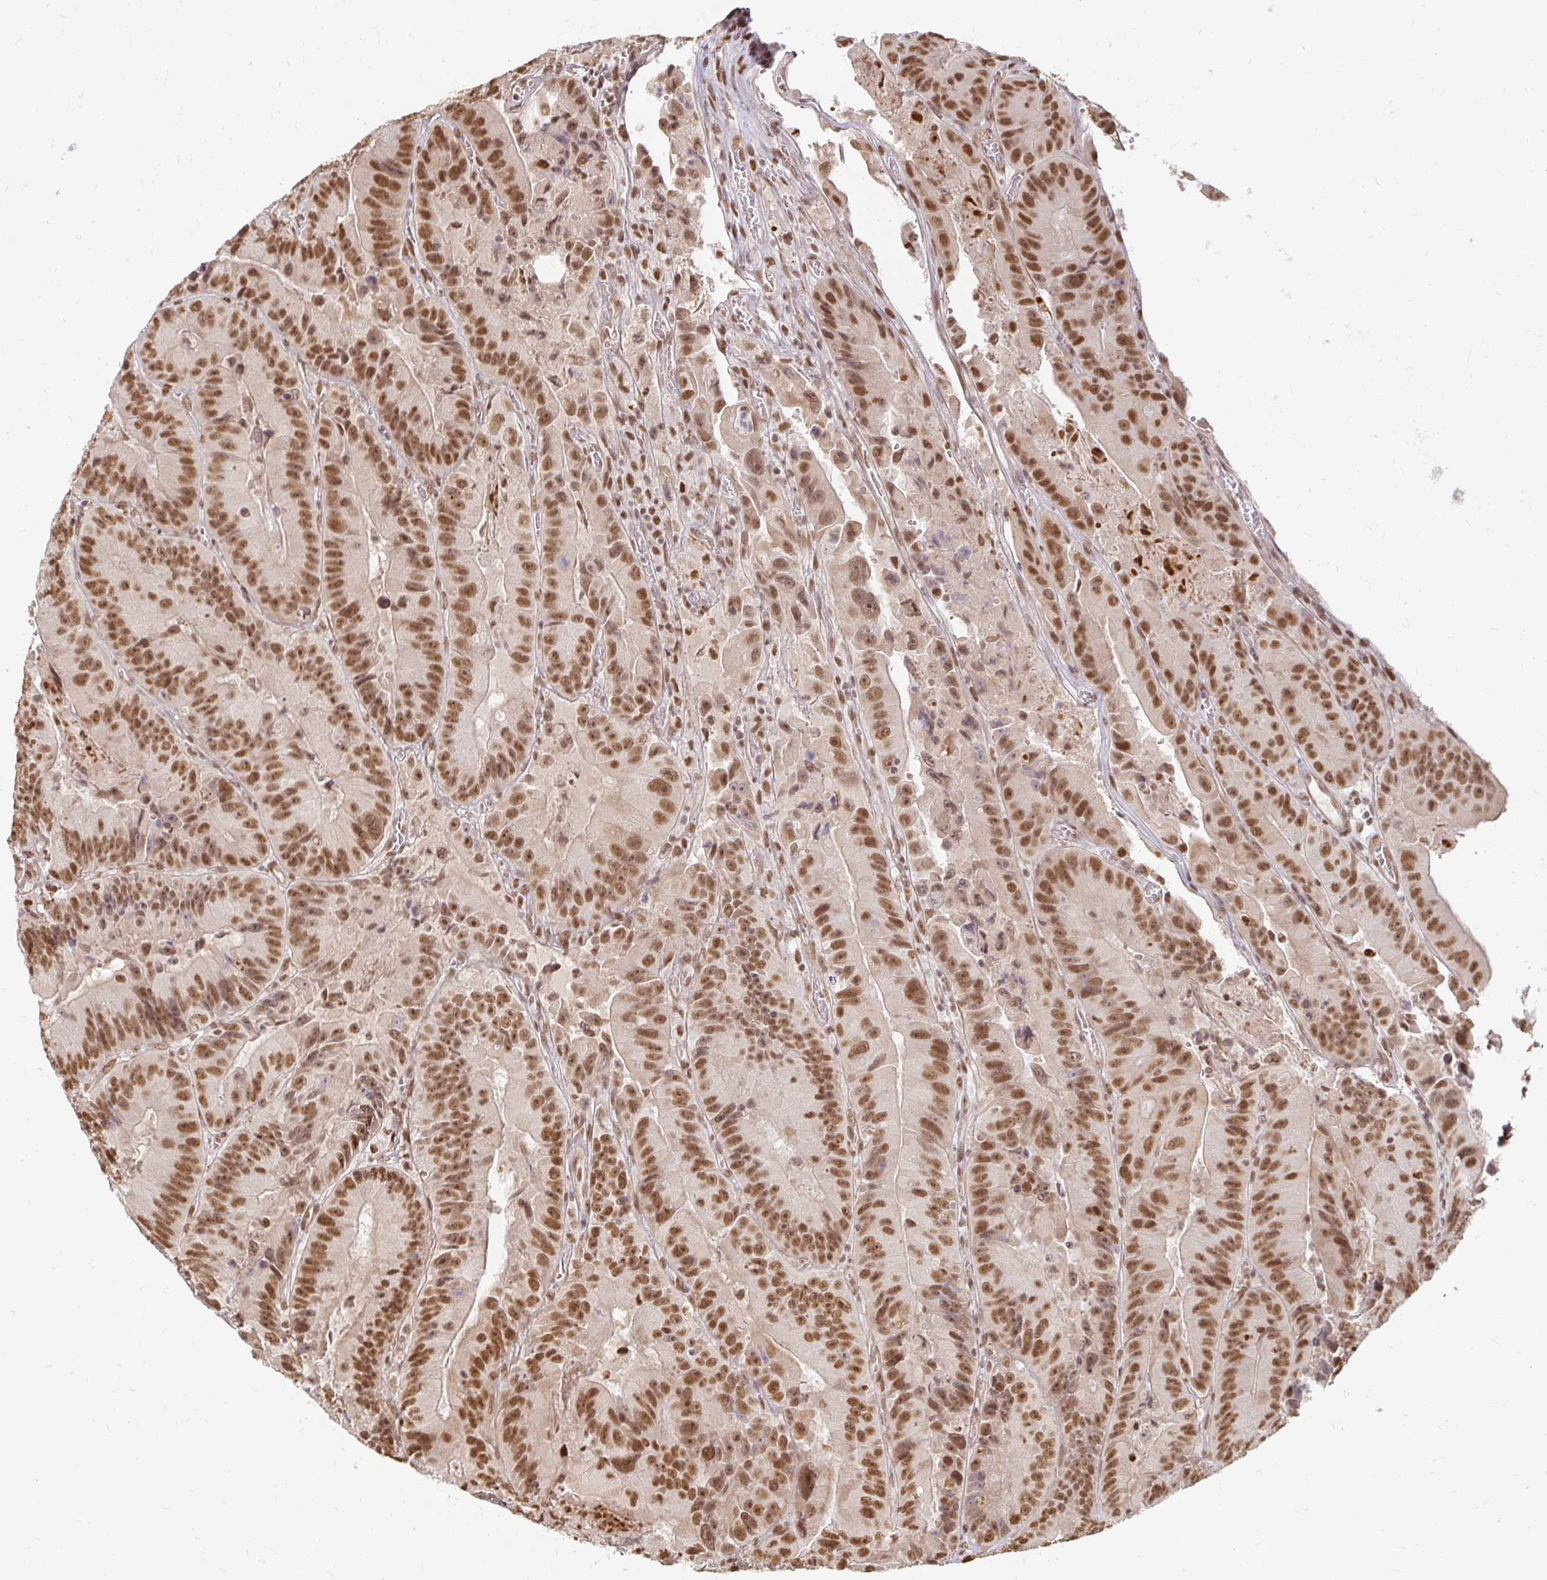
{"staining": {"intensity": "moderate", "quantity": ">75%", "location": "nuclear"}, "tissue": "colorectal cancer", "cell_type": "Tumor cells", "image_type": "cancer", "snomed": [{"axis": "morphology", "description": "Adenocarcinoma, NOS"}, {"axis": "topography", "description": "Colon"}], "caption": "Immunohistochemistry staining of colorectal cancer (adenocarcinoma), which demonstrates medium levels of moderate nuclear positivity in about >75% of tumor cells indicating moderate nuclear protein staining. The staining was performed using DAB (3,3'-diaminobenzidine) (brown) for protein detection and nuclei were counterstained in hematoxylin (blue).", "gene": "HNRNPU", "patient": {"sex": "female", "age": 86}}